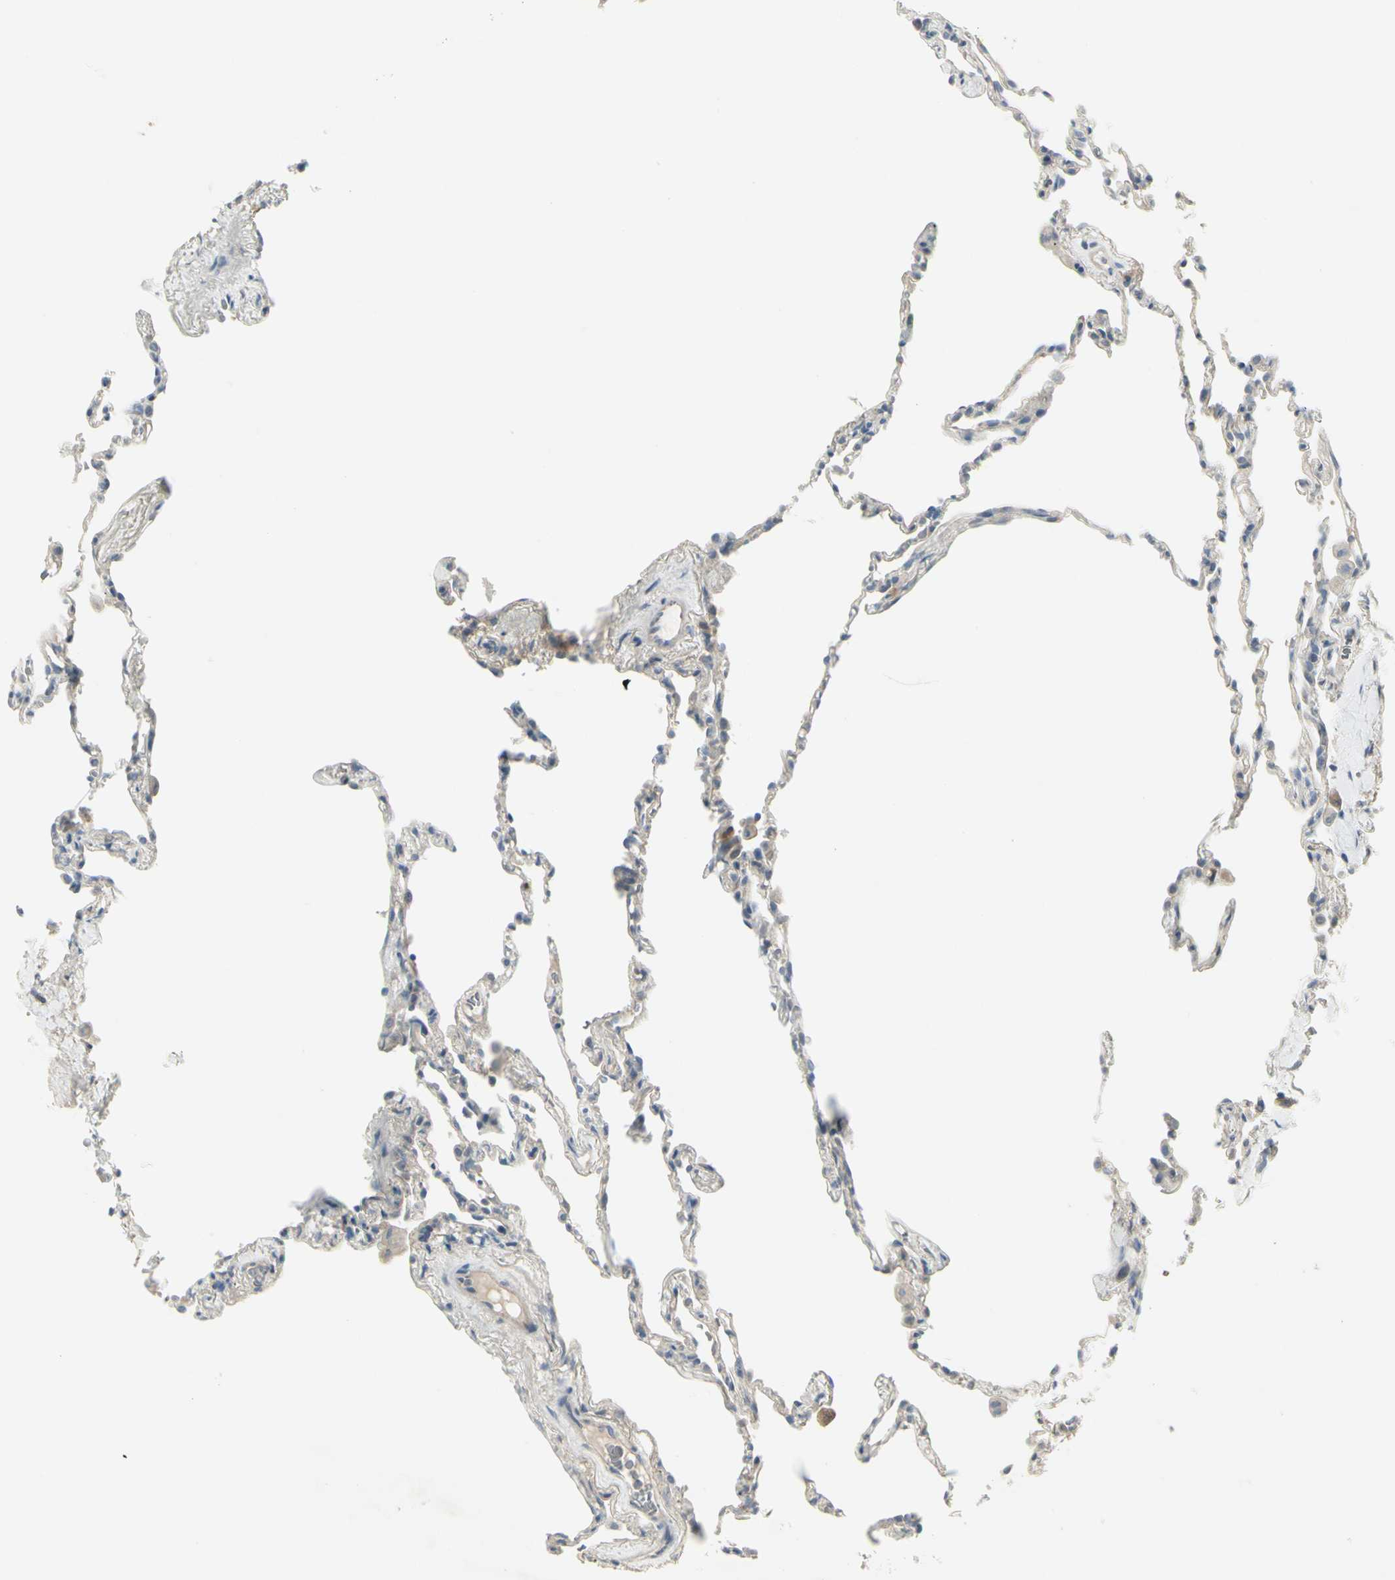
{"staining": {"intensity": "negative", "quantity": "none", "location": "none"}, "tissue": "lung", "cell_type": "Alveolar cells", "image_type": "normal", "snomed": [{"axis": "morphology", "description": "Normal tissue, NOS"}, {"axis": "topography", "description": "Lung"}], "caption": "Alveolar cells show no significant positivity in benign lung. Brightfield microscopy of immunohistochemistry (IHC) stained with DAB (3,3'-diaminobenzidine) (brown) and hematoxylin (blue), captured at high magnification.", "gene": "CCNB2", "patient": {"sex": "male", "age": 59}}